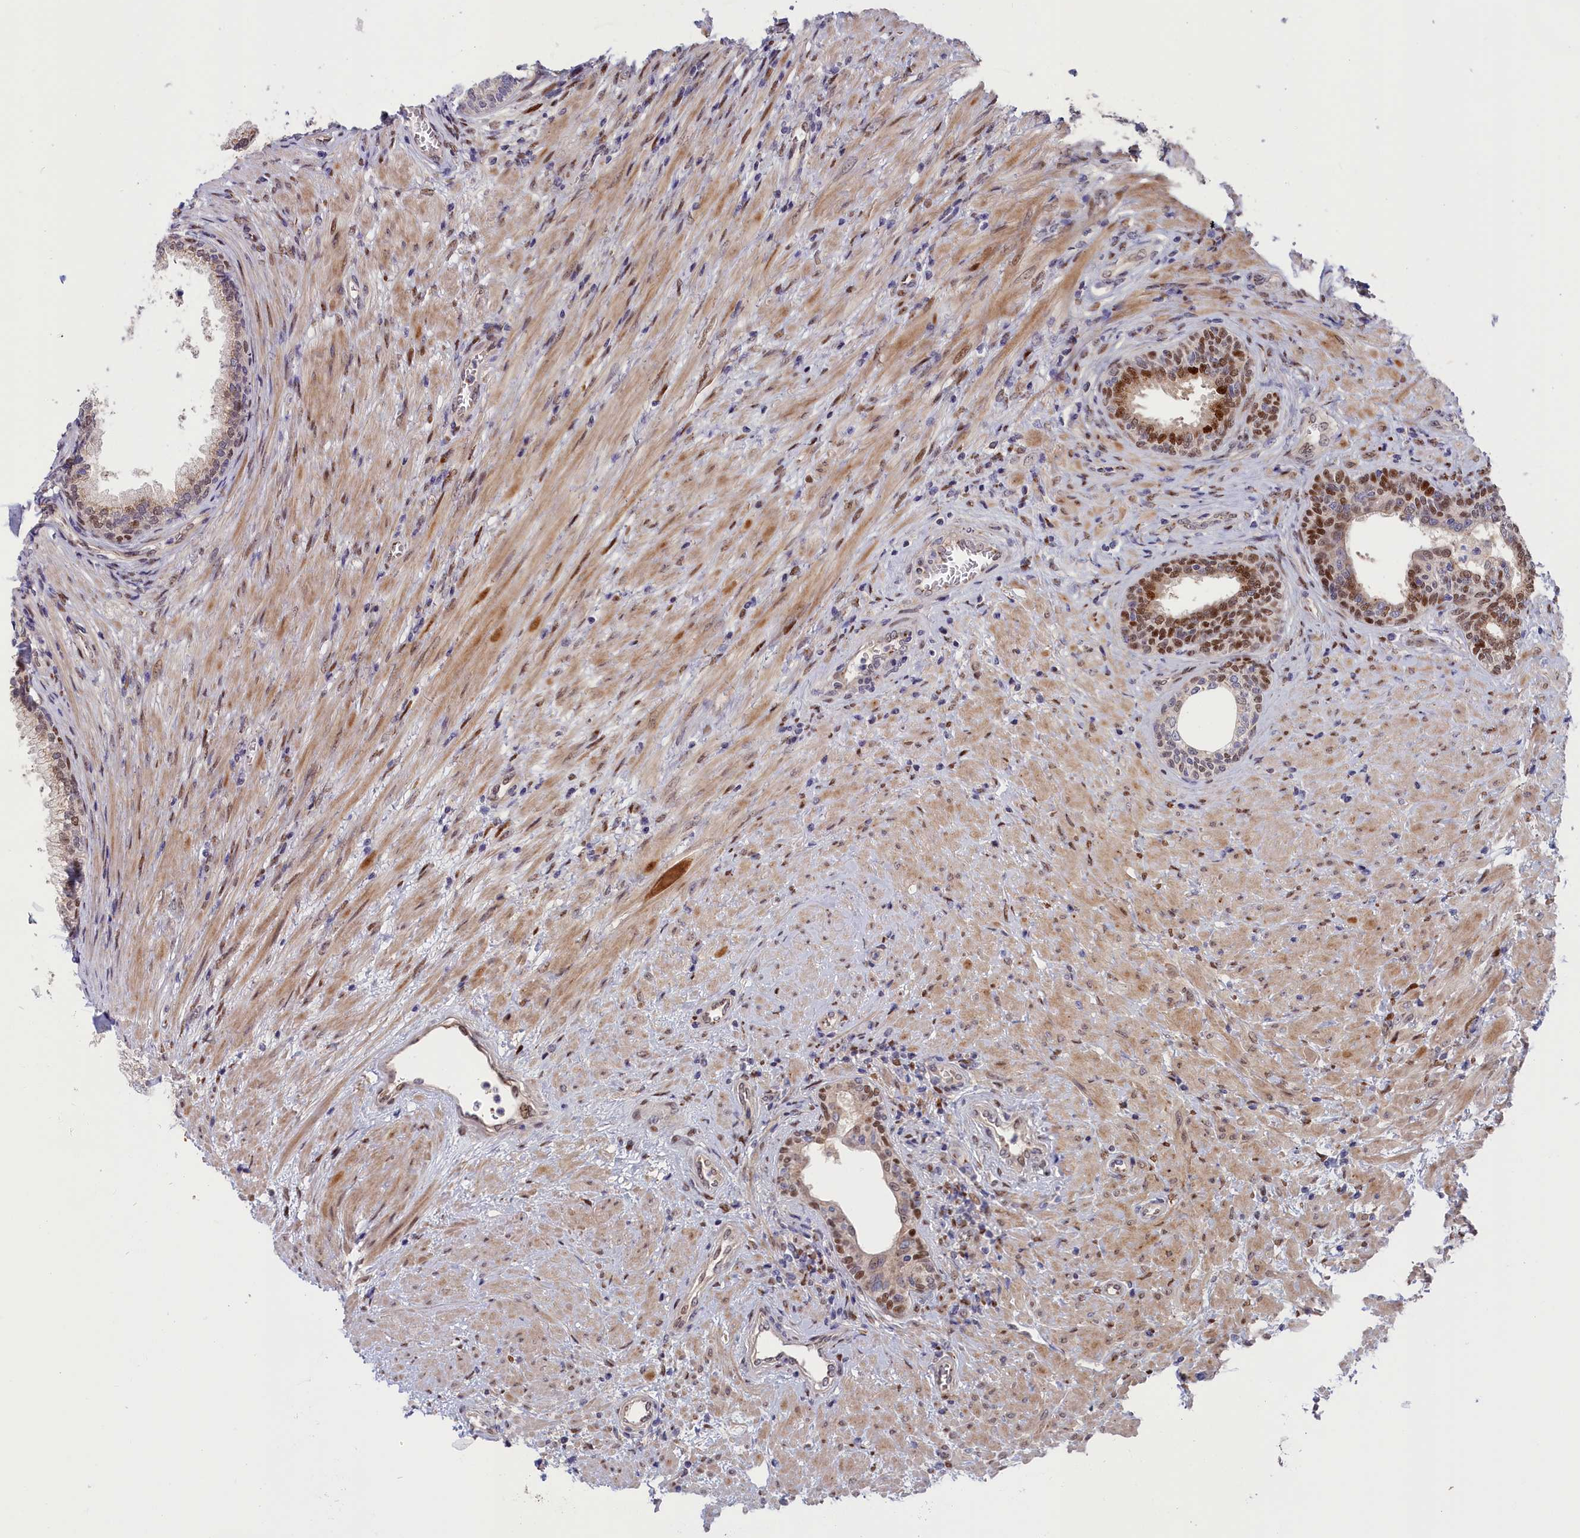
{"staining": {"intensity": "moderate", "quantity": ">75%", "location": "nuclear"}, "tissue": "prostate", "cell_type": "Glandular cells", "image_type": "normal", "snomed": [{"axis": "morphology", "description": "Normal tissue, NOS"}, {"axis": "topography", "description": "Prostate"}], "caption": "IHC photomicrograph of unremarkable human prostate stained for a protein (brown), which shows medium levels of moderate nuclear staining in approximately >75% of glandular cells.", "gene": "CHST12", "patient": {"sex": "male", "age": 76}}